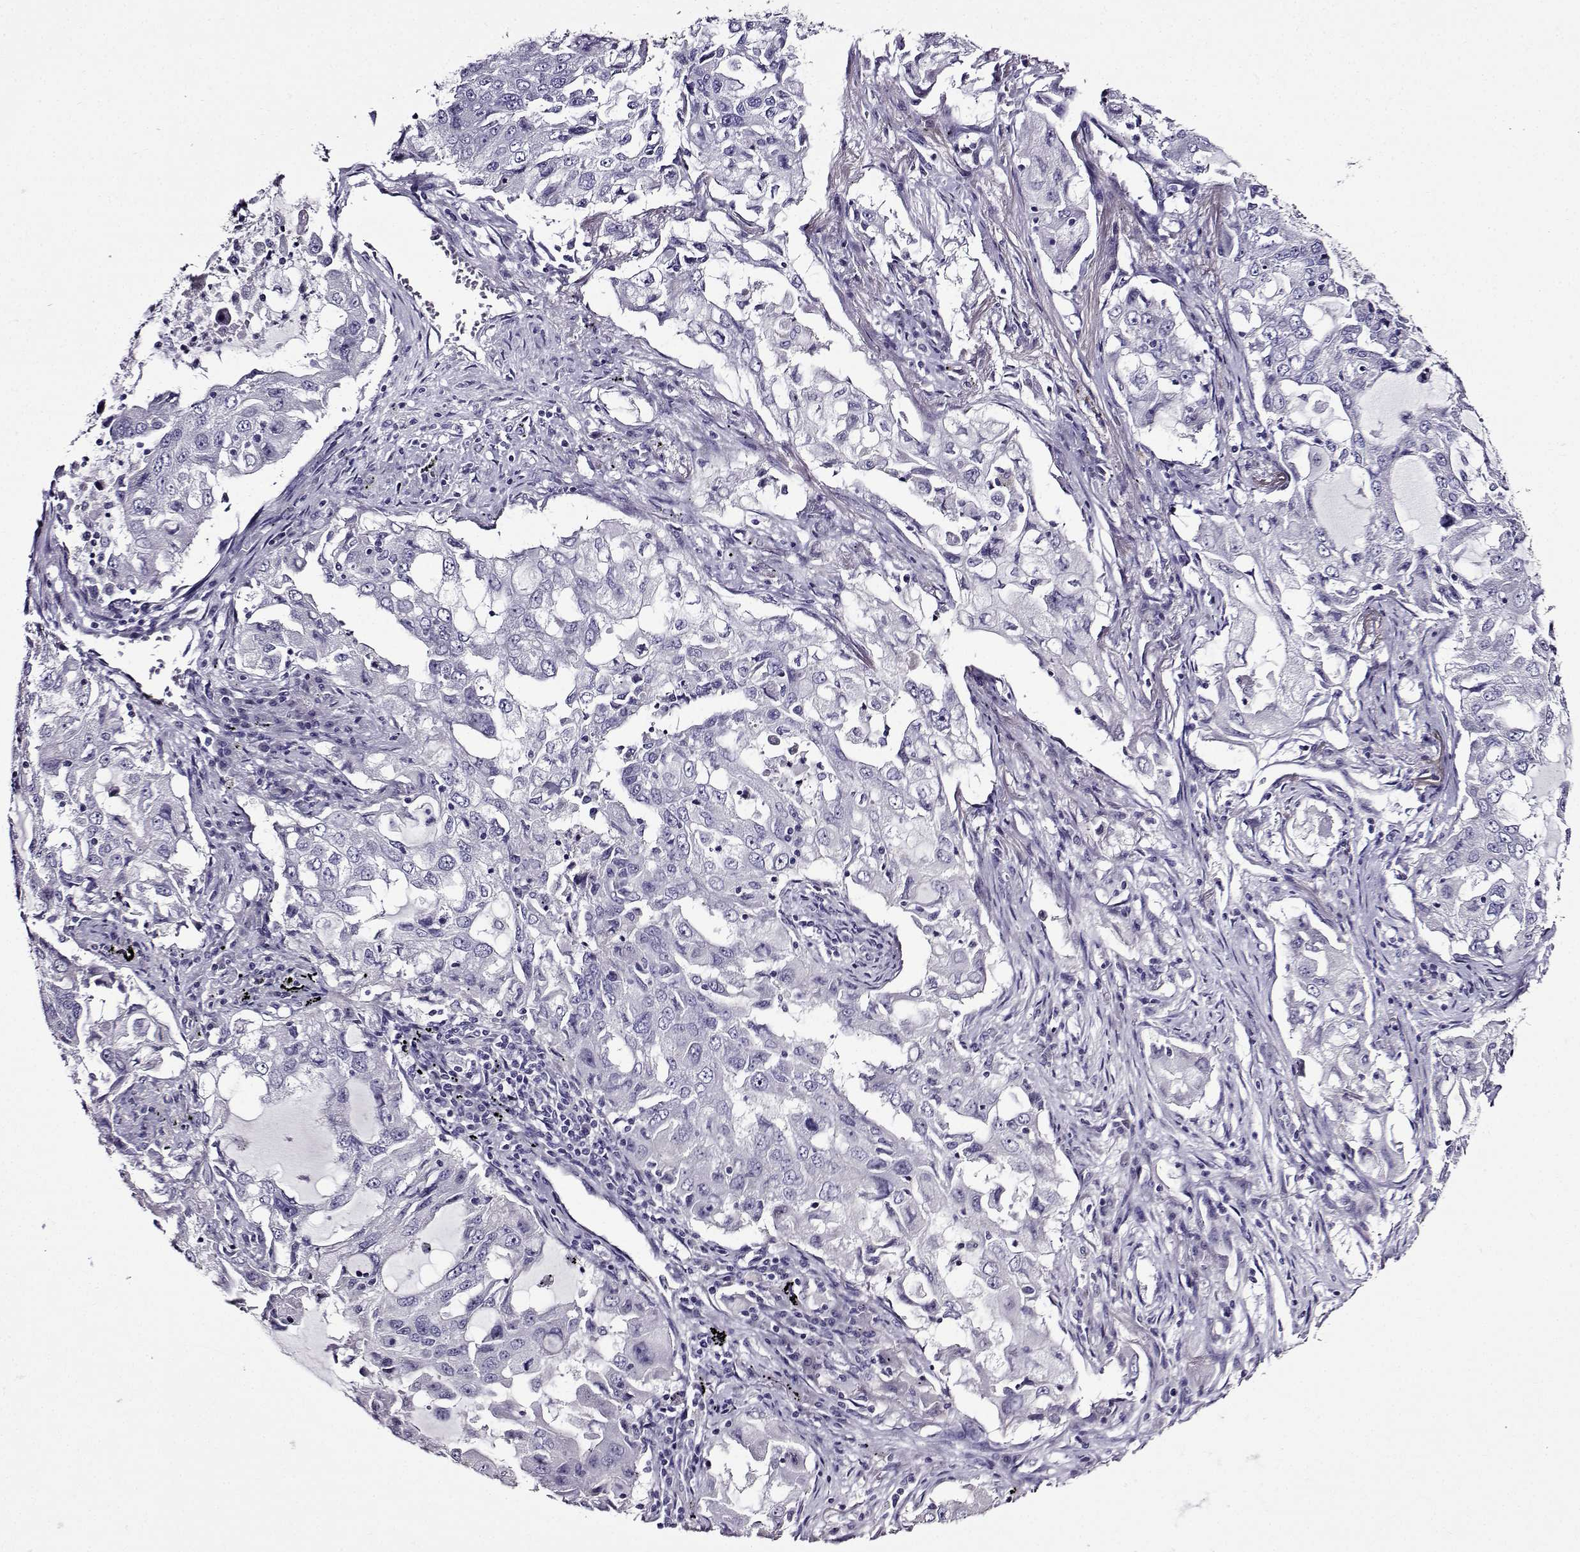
{"staining": {"intensity": "negative", "quantity": "none", "location": "none"}, "tissue": "lung cancer", "cell_type": "Tumor cells", "image_type": "cancer", "snomed": [{"axis": "morphology", "description": "Adenocarcinoma, NOS"}, {"axis": "topography", "description": "Lung"}], "caption": "Tumor cells are negative for protein expression in human adenocarcinoma (lung).", "gene": "TMEM266", "patient": {"sex": "female", "age": 61}}